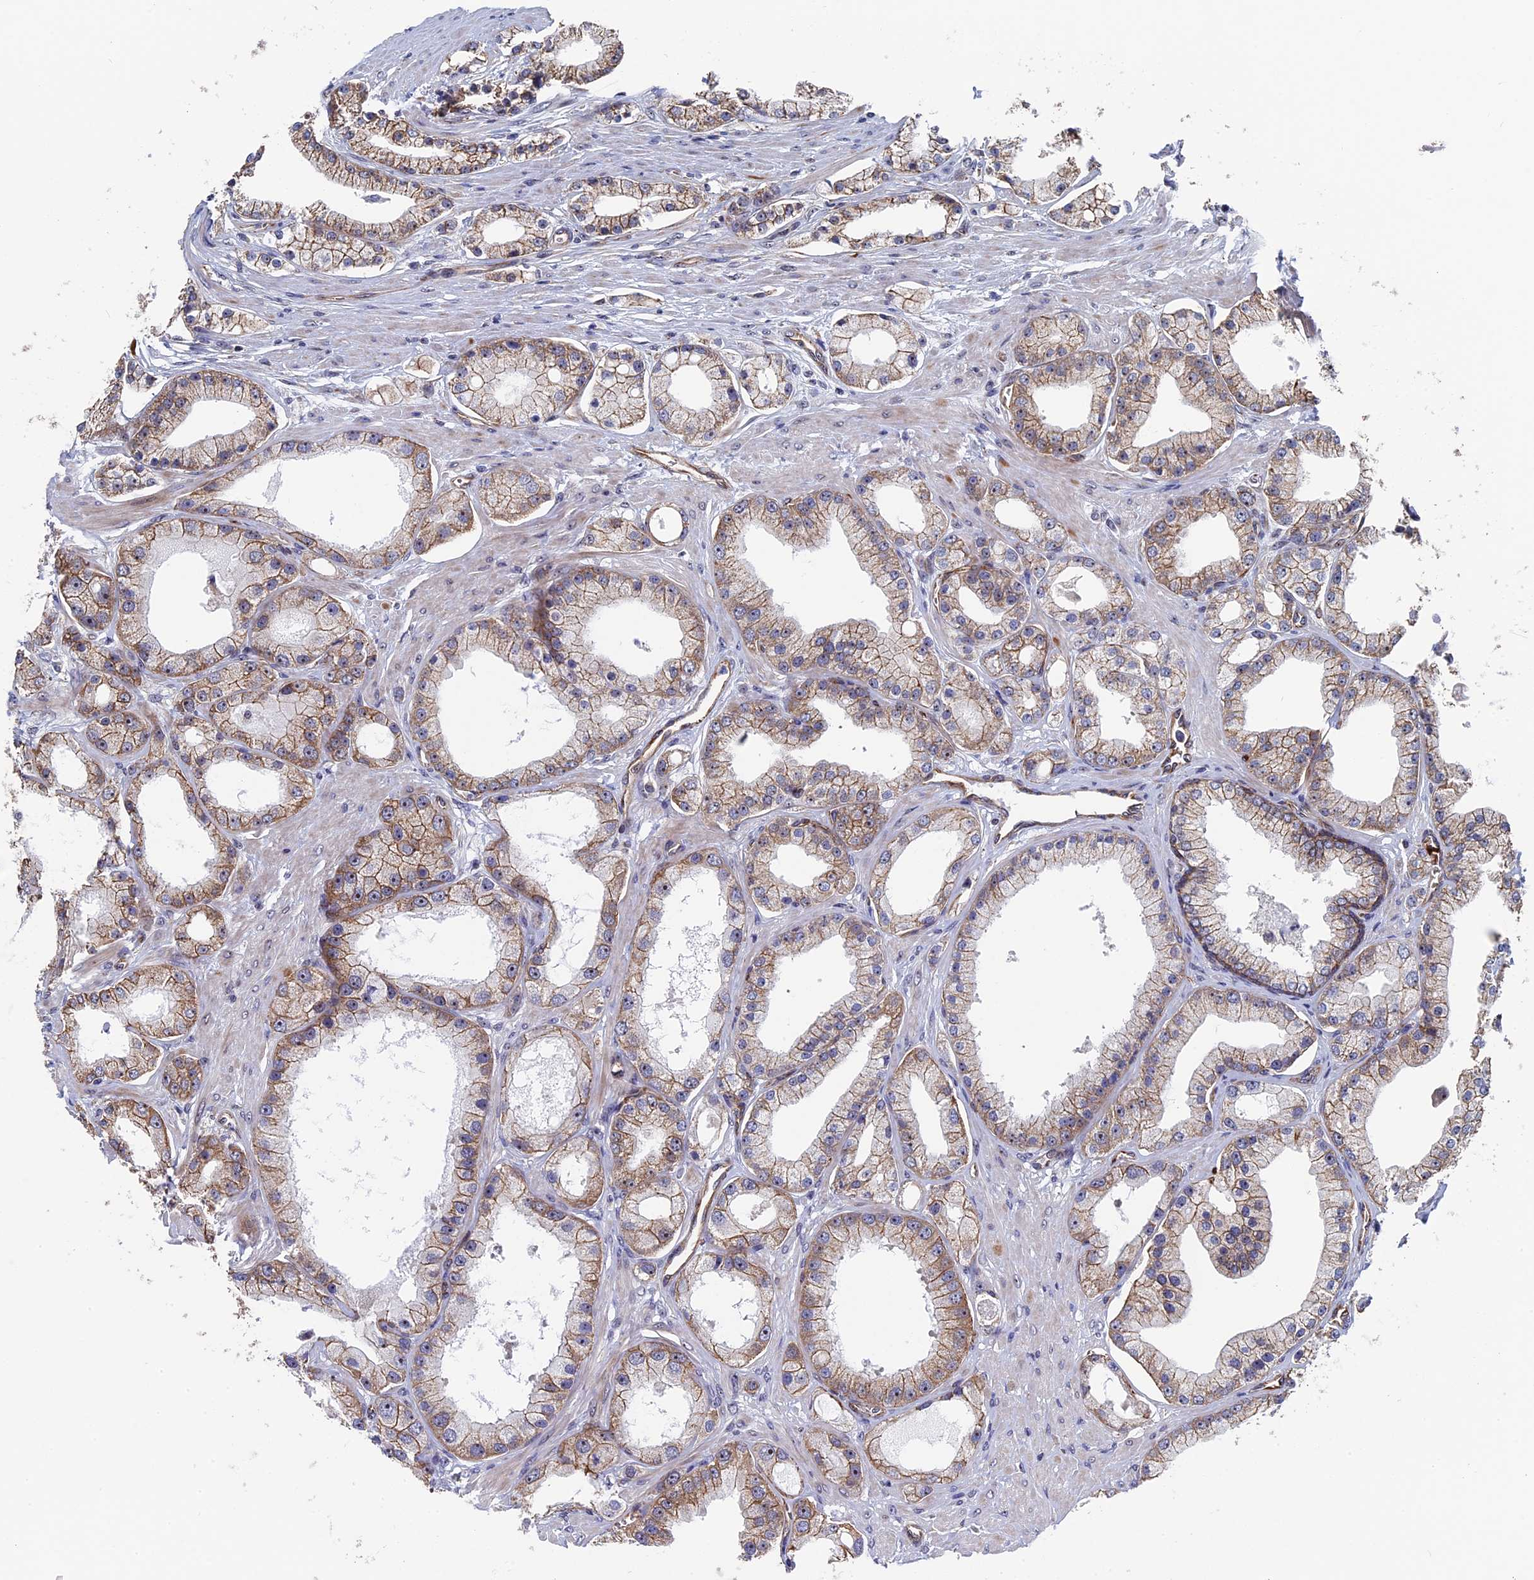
{"staining": {"intensity": "moderate", "quantity": ">75%", "location": "cytoplasmic/membranous"}, "tissue": "prostate cancer", "cell_type": "Tumor cells", "image_type": "cancer", "snomed": [{"axis": "morphology", "description": "Adenocarcinoma, Low grade"}, {"axis": "topography", "description": "Prostate"}], "caption": "Protein expression analysis of human adenocarcinoma (low-grade) (prostate) reveals moderate cytoplasmic/membranous staining in approximately >75% of tumor cells.", "gene": "EXOSC9", "patient": {"sex": "male", "age": 67}}